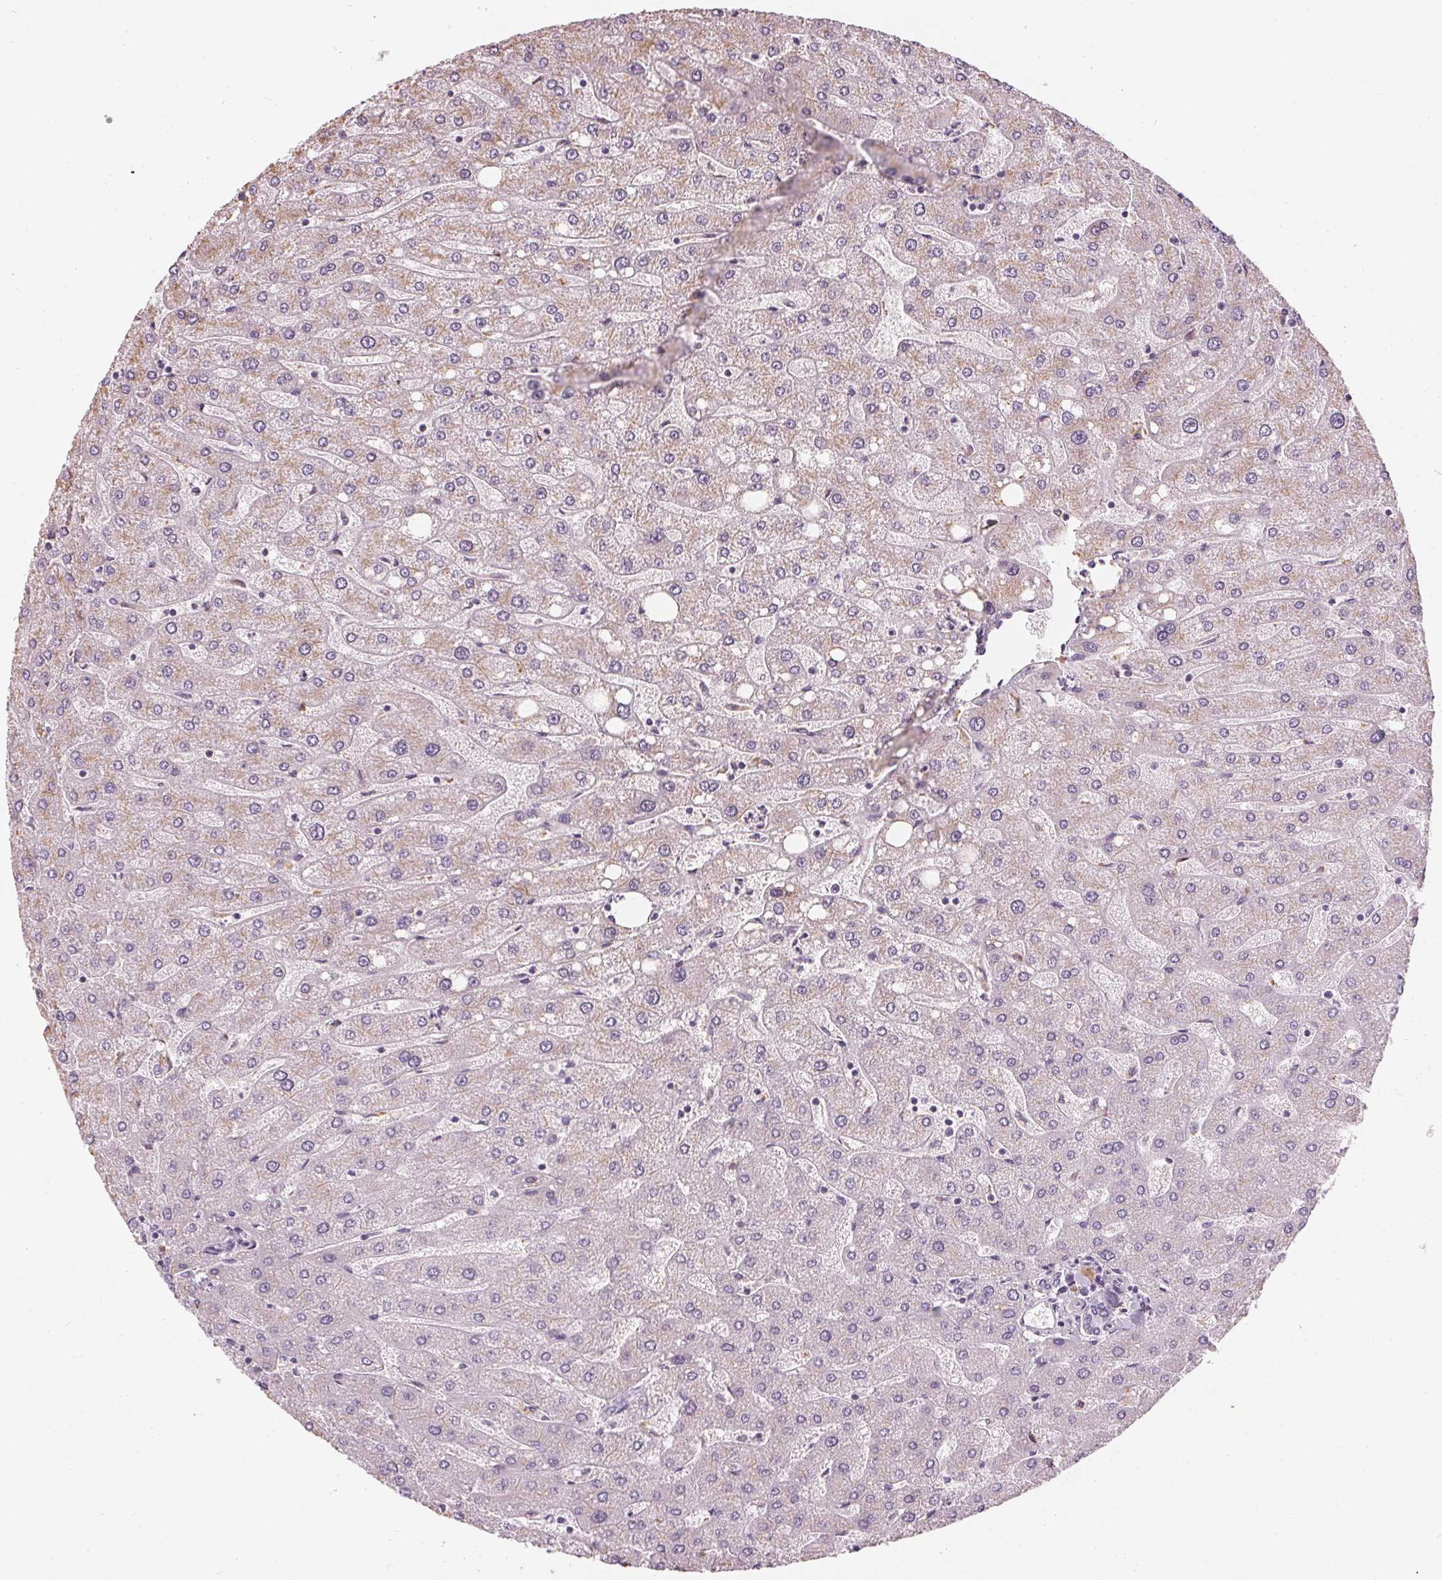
{"staining": {"intensity": "negative", "quantity": "none", "location": "none"}, "tissue": "liver", "cell_type": "Cholangiocytes", "image_type": "normal", "snomed": [{"axis": "morphology", "description": "Normal tissue, NOS"}, {"axis": "topography", "description": "Liver"}], "caption": "This photomicrograph is of benign liver stained with IHC to label a protein in brown with the nuclei are counter-stained blue. There is no expression in cholangiocytes.", "gene": "HOPX", "patient": {"sex": "male", "age": 67}}